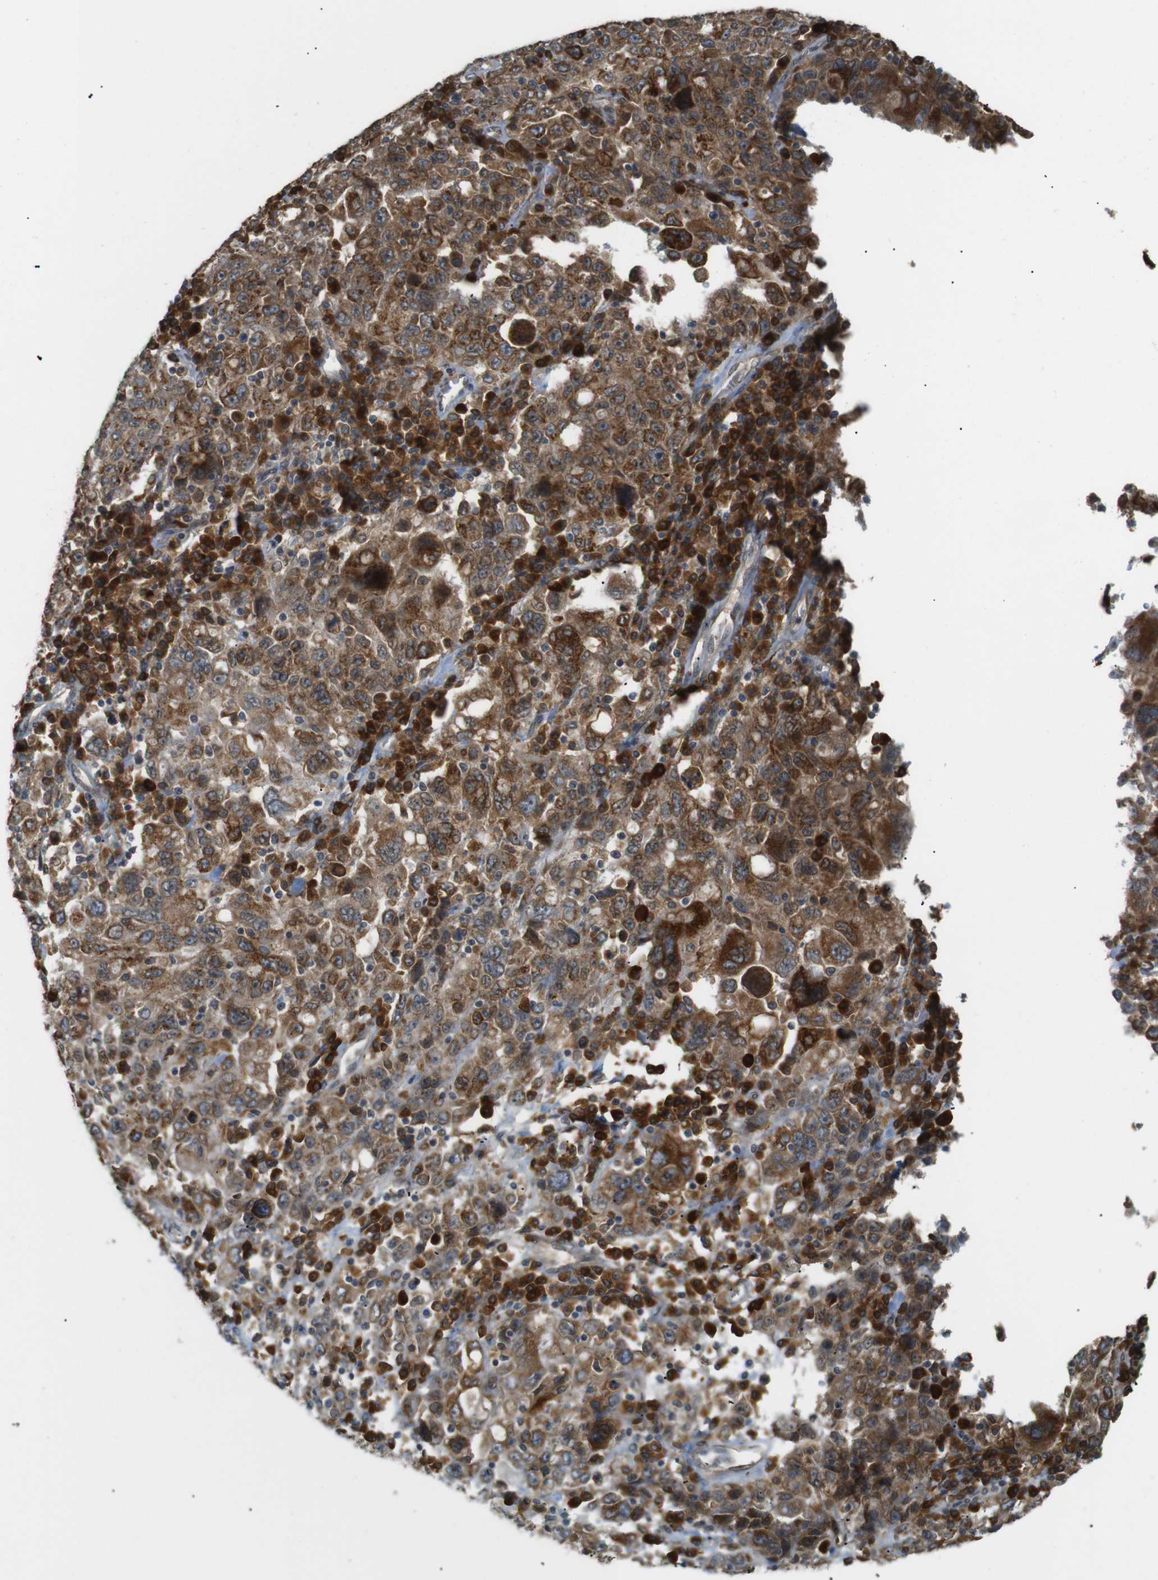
{"staining": {"intensity": "moderate", "quantity": ">75%", "location": "cytoplasmic/membranous"}, "tissue": "ovarian cancer", "cell_type": "Tumor cells", "image_type": "cancer", "snomed": [{"axis": "morphology", "description": "Carcinoma, endometroid"}, {"axis": "topography", "description": "Ovary"}], "caption": "This is an image of immunohistochemistry (IHC) staining of ovarian cancer (endometroid carcinoma), which shows moderate positivity in the cytoplasmic/membranous of tumor cells.", "gene": "TMED4", "patient": {"sex": "female", "age": 62}}